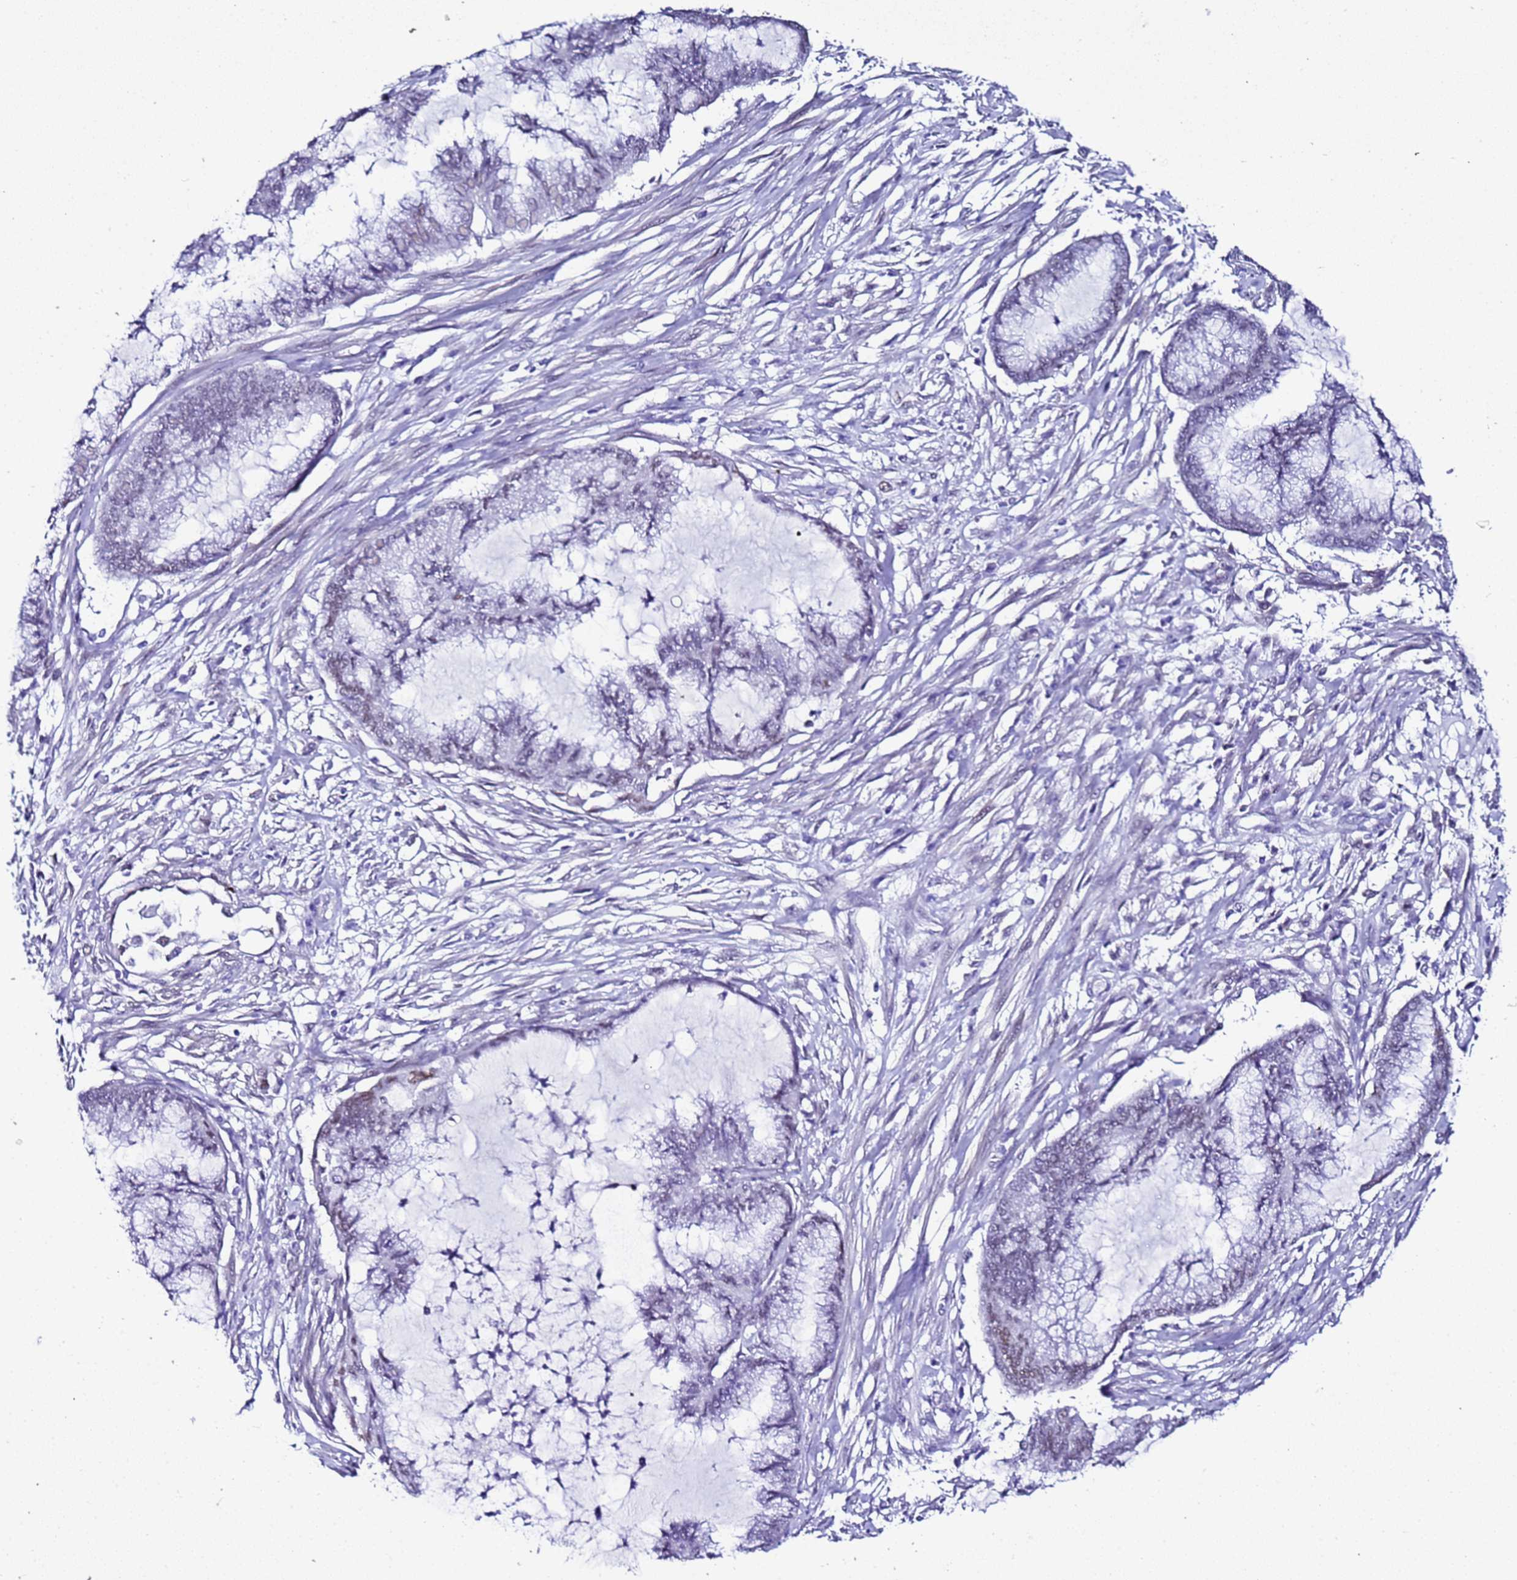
{"staining": {"intensity": "weak", "quantity": "25%-75%", "location": "nuclear"}, "tissue": "endometrial cancer", "cell_type": "Tumor cells", "image_type": "cancer", "snomed": [{"axis": "morphology", "description": "Adenocarcinoma, NOS"}, {"axis": "topography", "description": "Endometrium"}], "caption": "Protein staining of endometrial cancer tissue exhibits weak nuclear staining in approximately 25%-75% of tumor cells.", "gene": "BCL7A", "patient": {"sex": "female", "age": 86}}